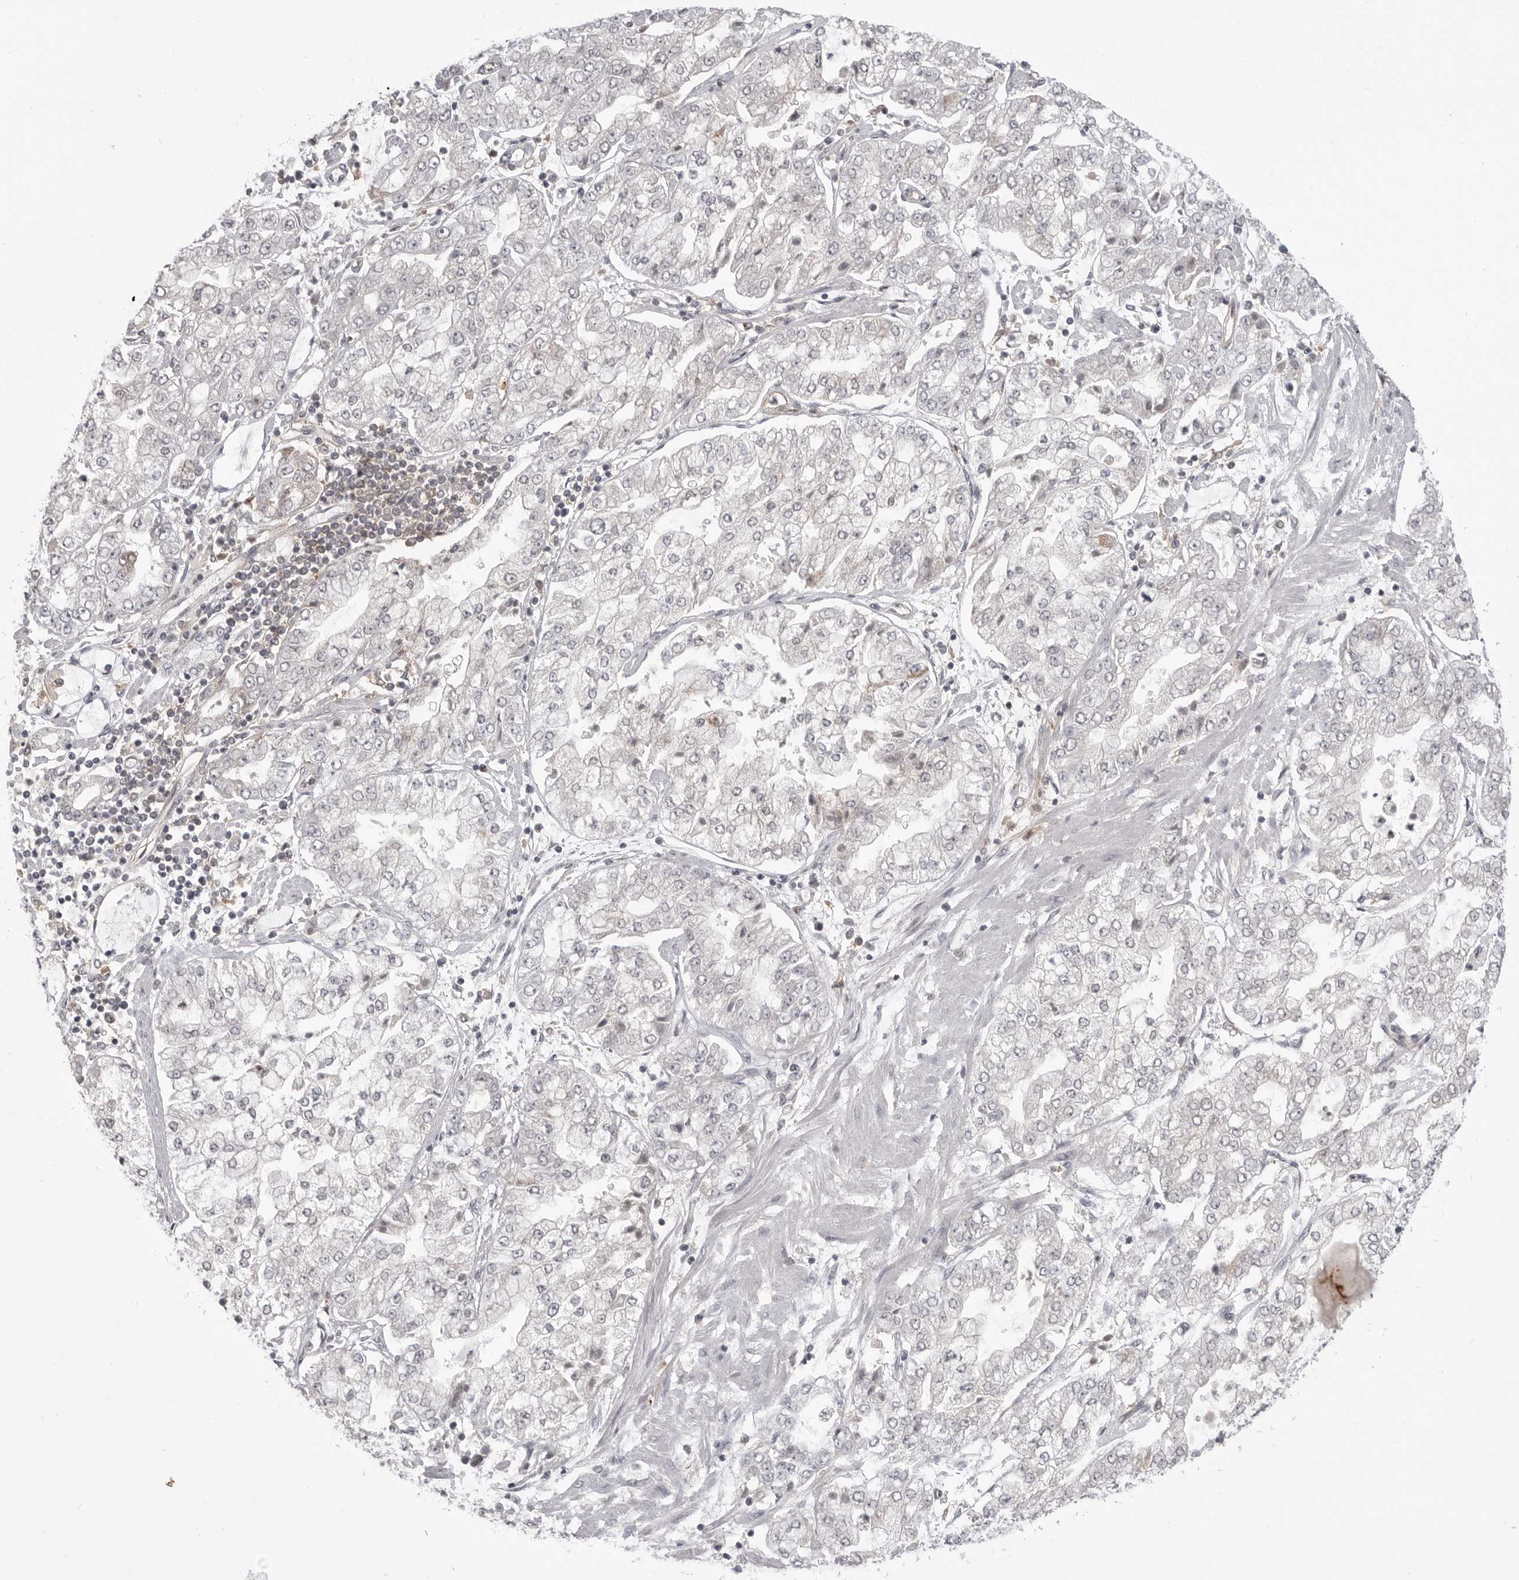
{"staining": {"intensity": "negative", "quantity": "none", "location": "none"}, "tissue": "stomach cancer", "cell_type": "Tumor cells", "image_type": "cancer", "snomed": [{"axis": "morphology", "description": "Adenocarcinoma, NOS"}, {"axis": "topography", "description": "Stomach"}], "caption": "Protein analysis of stomach adenocarcinoma displays no significant staining in tumor cells.", "gene": "IFNGR1", "patient": {"sex": "male", "age": 76}}